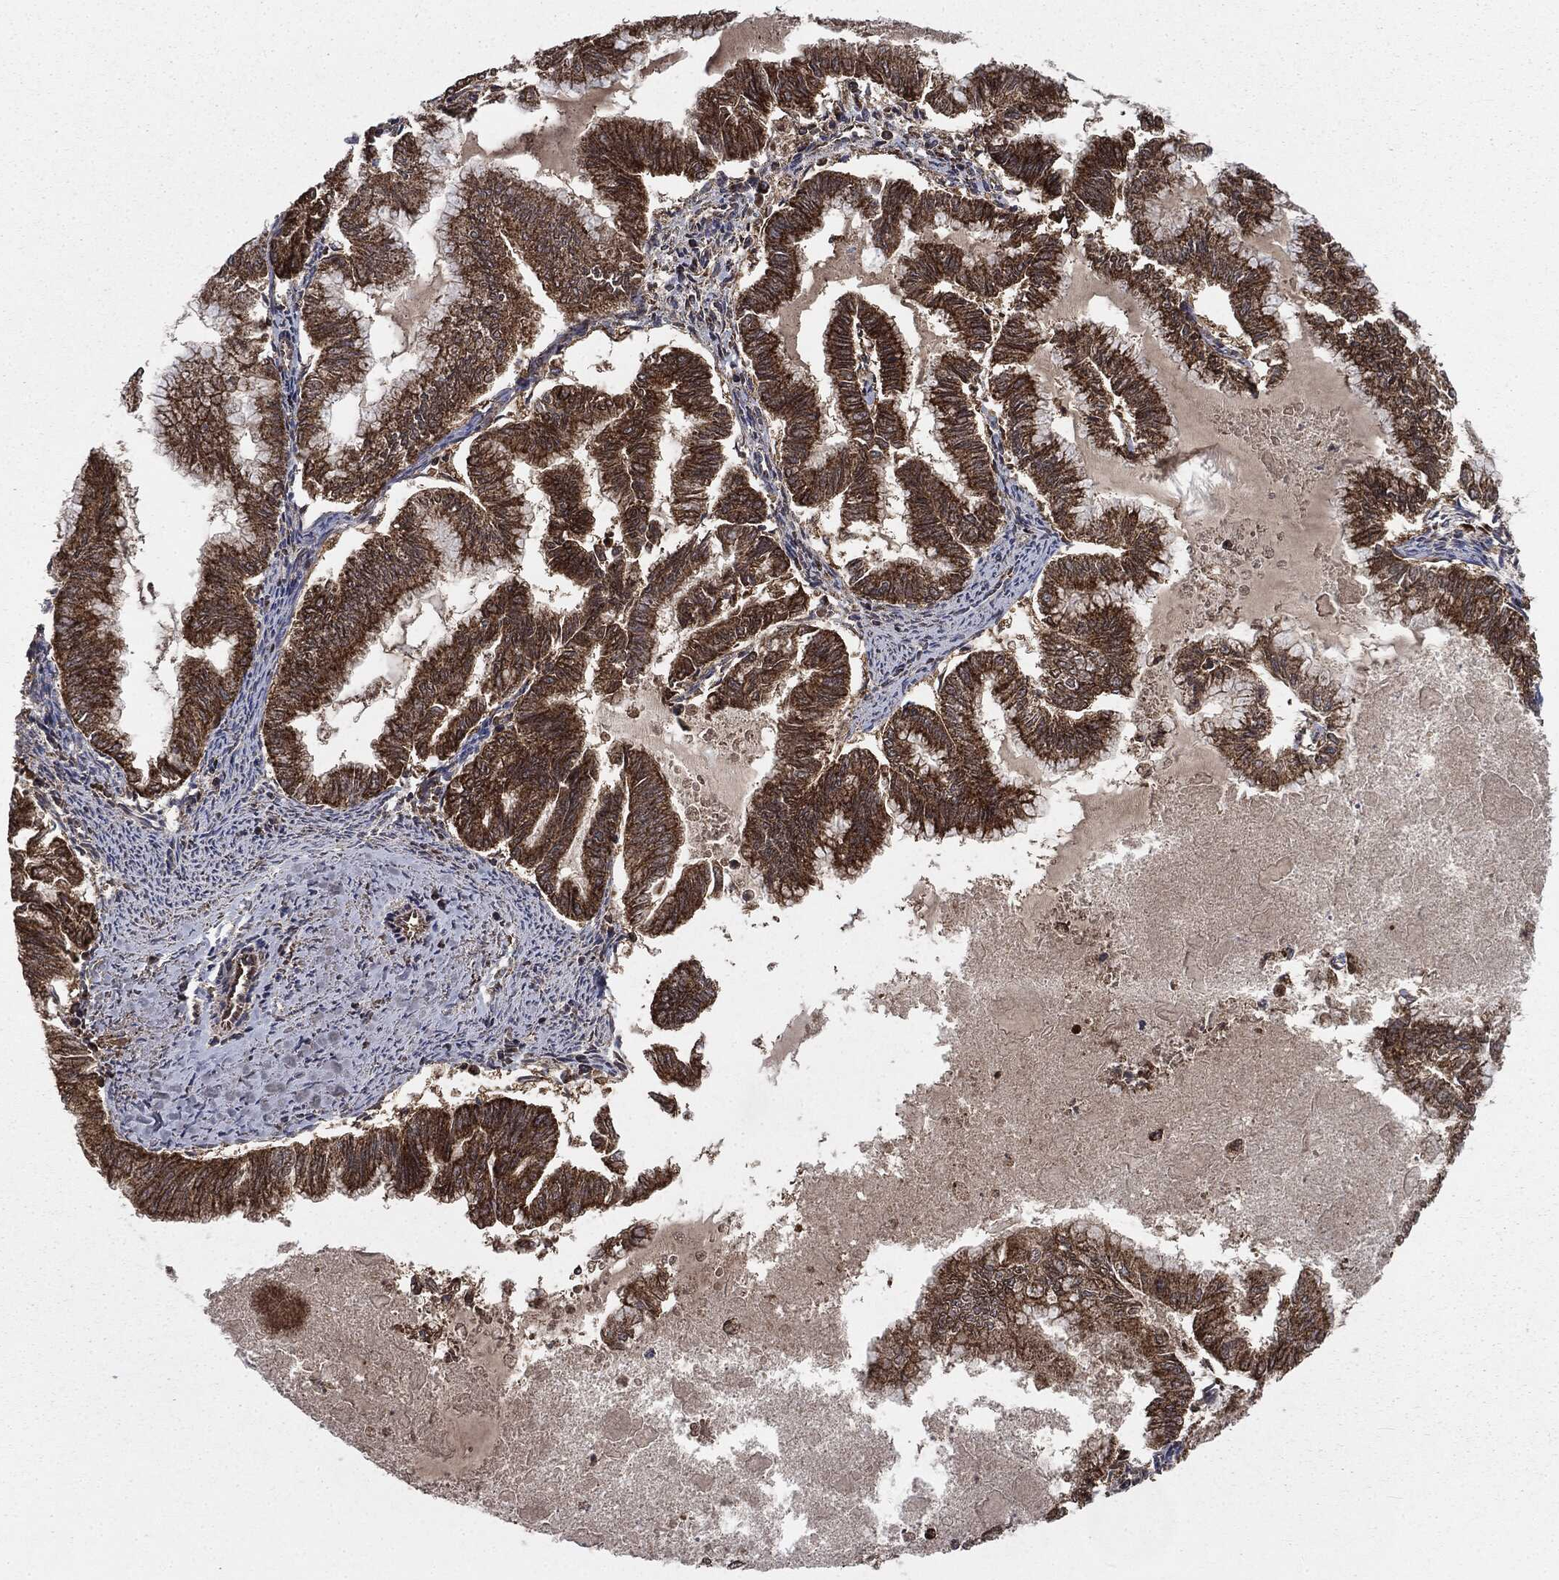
{"staining": {"intensity": "strong", "quantity": ">75%", "location": "cytoplasmic/membranous"}, "tissue": "endometrial cancer", "cell_type": "Tumor cells", "image_type": "cancer", "snomed": [{"axis": "morphology", "description": "Adenocarcinoma, NOS"}, {"axis": "topography", "description": "Endometrium"}], "caption": "Adenocarcinoma (endometrial) stained for a protein (brown) reveals strong cytoplasmic/membranous positive positivity in approximately >75% of tumor cells.", "gene": "MAPK6", "patient": {"sex": "female", "age": 79}}